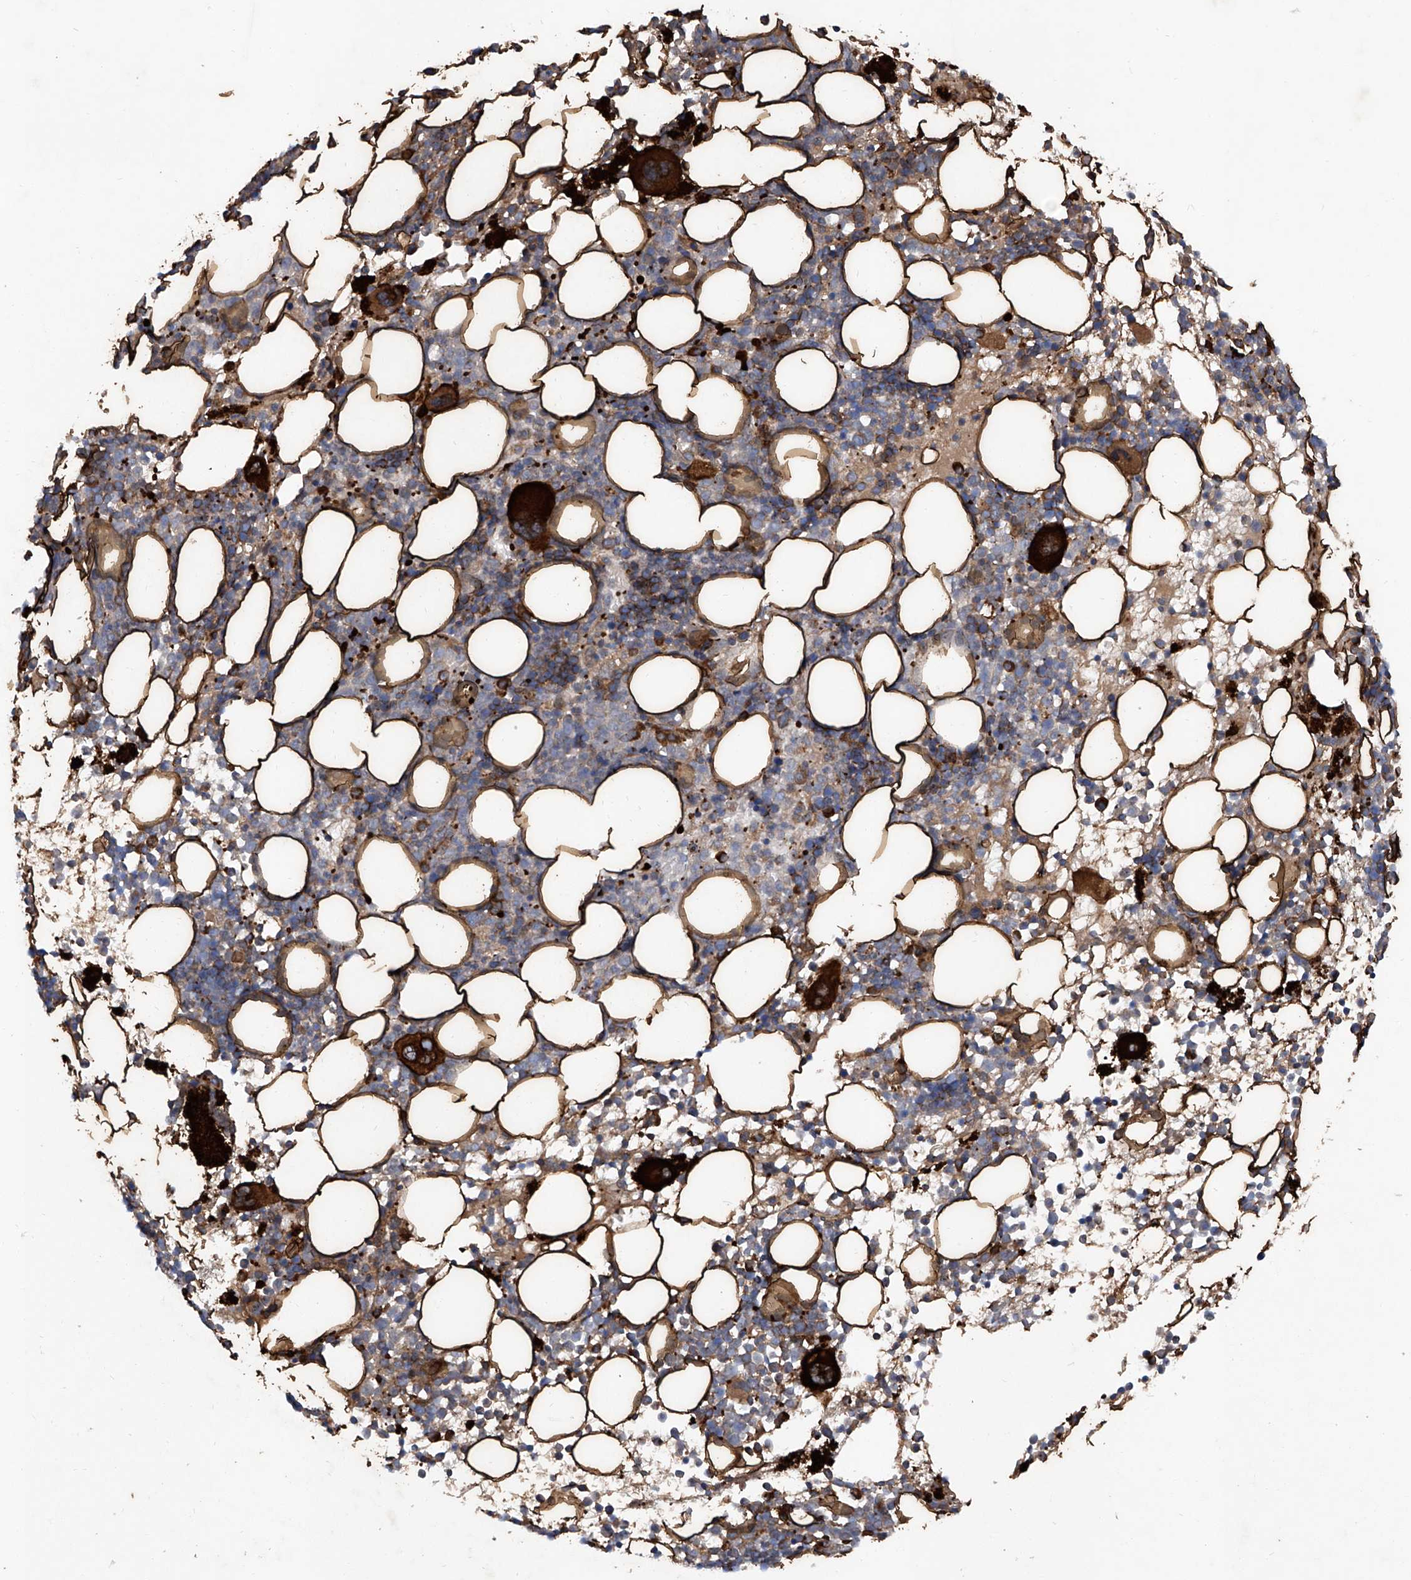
{"staining": {"intensity": "strong", "quantity": "<25%", "location": "cytoplasmic/membranous"}, "tissue": "bone marrow", "cell_type": "Hematopoietic cells", "image_type": "normal", "snomed": [{"axis": "morphology", "description": "Normal tissue, NOS"}, {"axis": "topography", "description": "Bone marrow"}], "caption": "Immunohistochemistry (IHC) of benign human bone marrow reveals medium levels of strong cytoplasmic/membranous expression in approximately <25% of hematopoietic cells.", "gene": "ASCC3", "patient": {"sex": "female", "age": 57}}